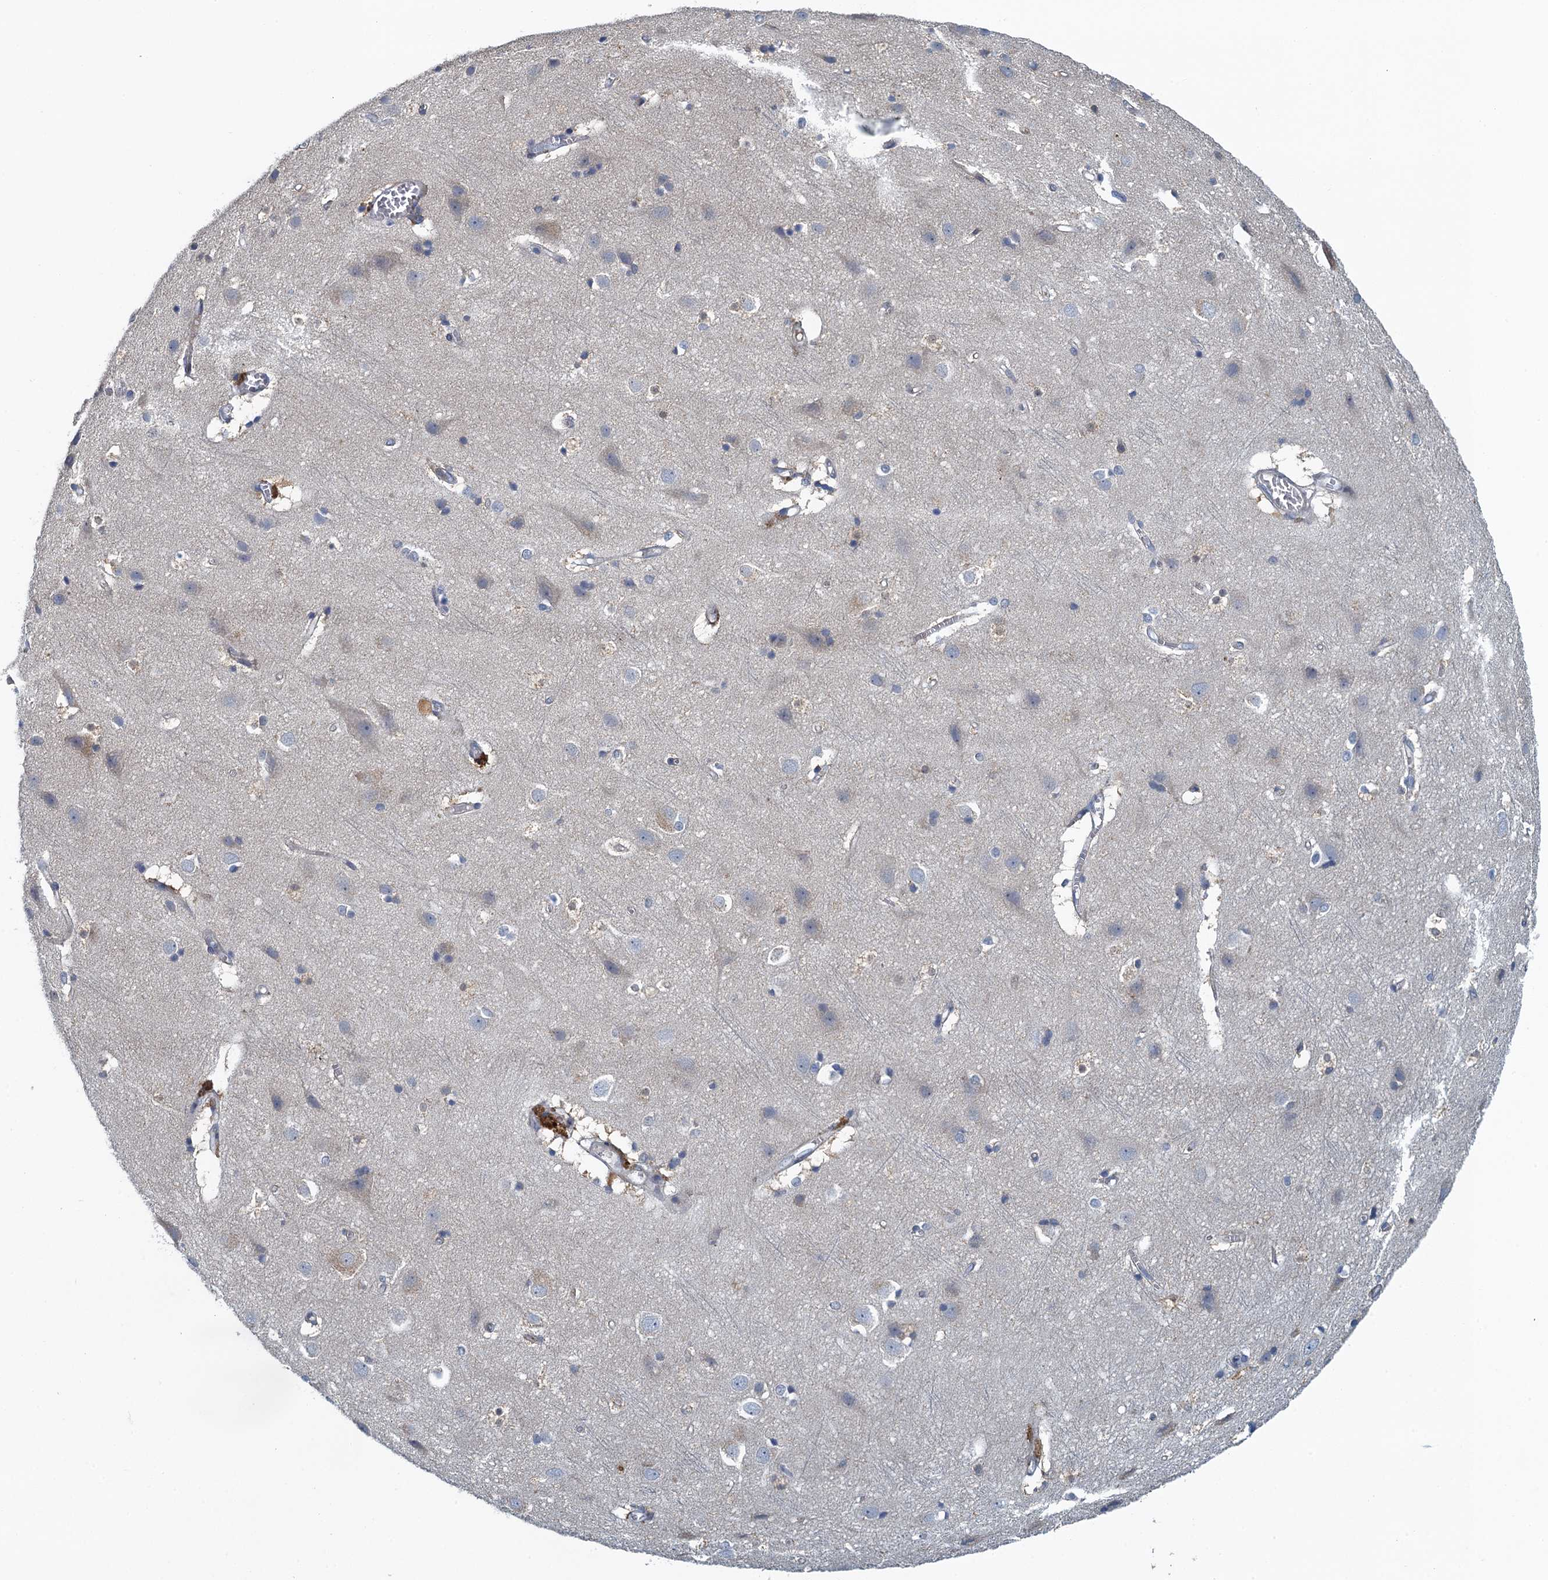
{"staining": {"intensity": "weak", "quantity": "25%-75%", "location": "cytoplasmic/membranous"}, "tissue": "cerebral cortex", "cell_type": "Endothelial cells", "image_type": "normal", "snomed": [{"axis": "morphology", "description": "Normal tissue, NOS"}, {"axis": "topography", "description": "Cerebral cortex"}], "caption": "Protein analysis of benign cerebral cortex shows weak cytoplasmic/membranous staining in approximately 25%-75% of endothelial cells.", "gene": "ALG2", "patient": {"sex": "male", "age": 54}}